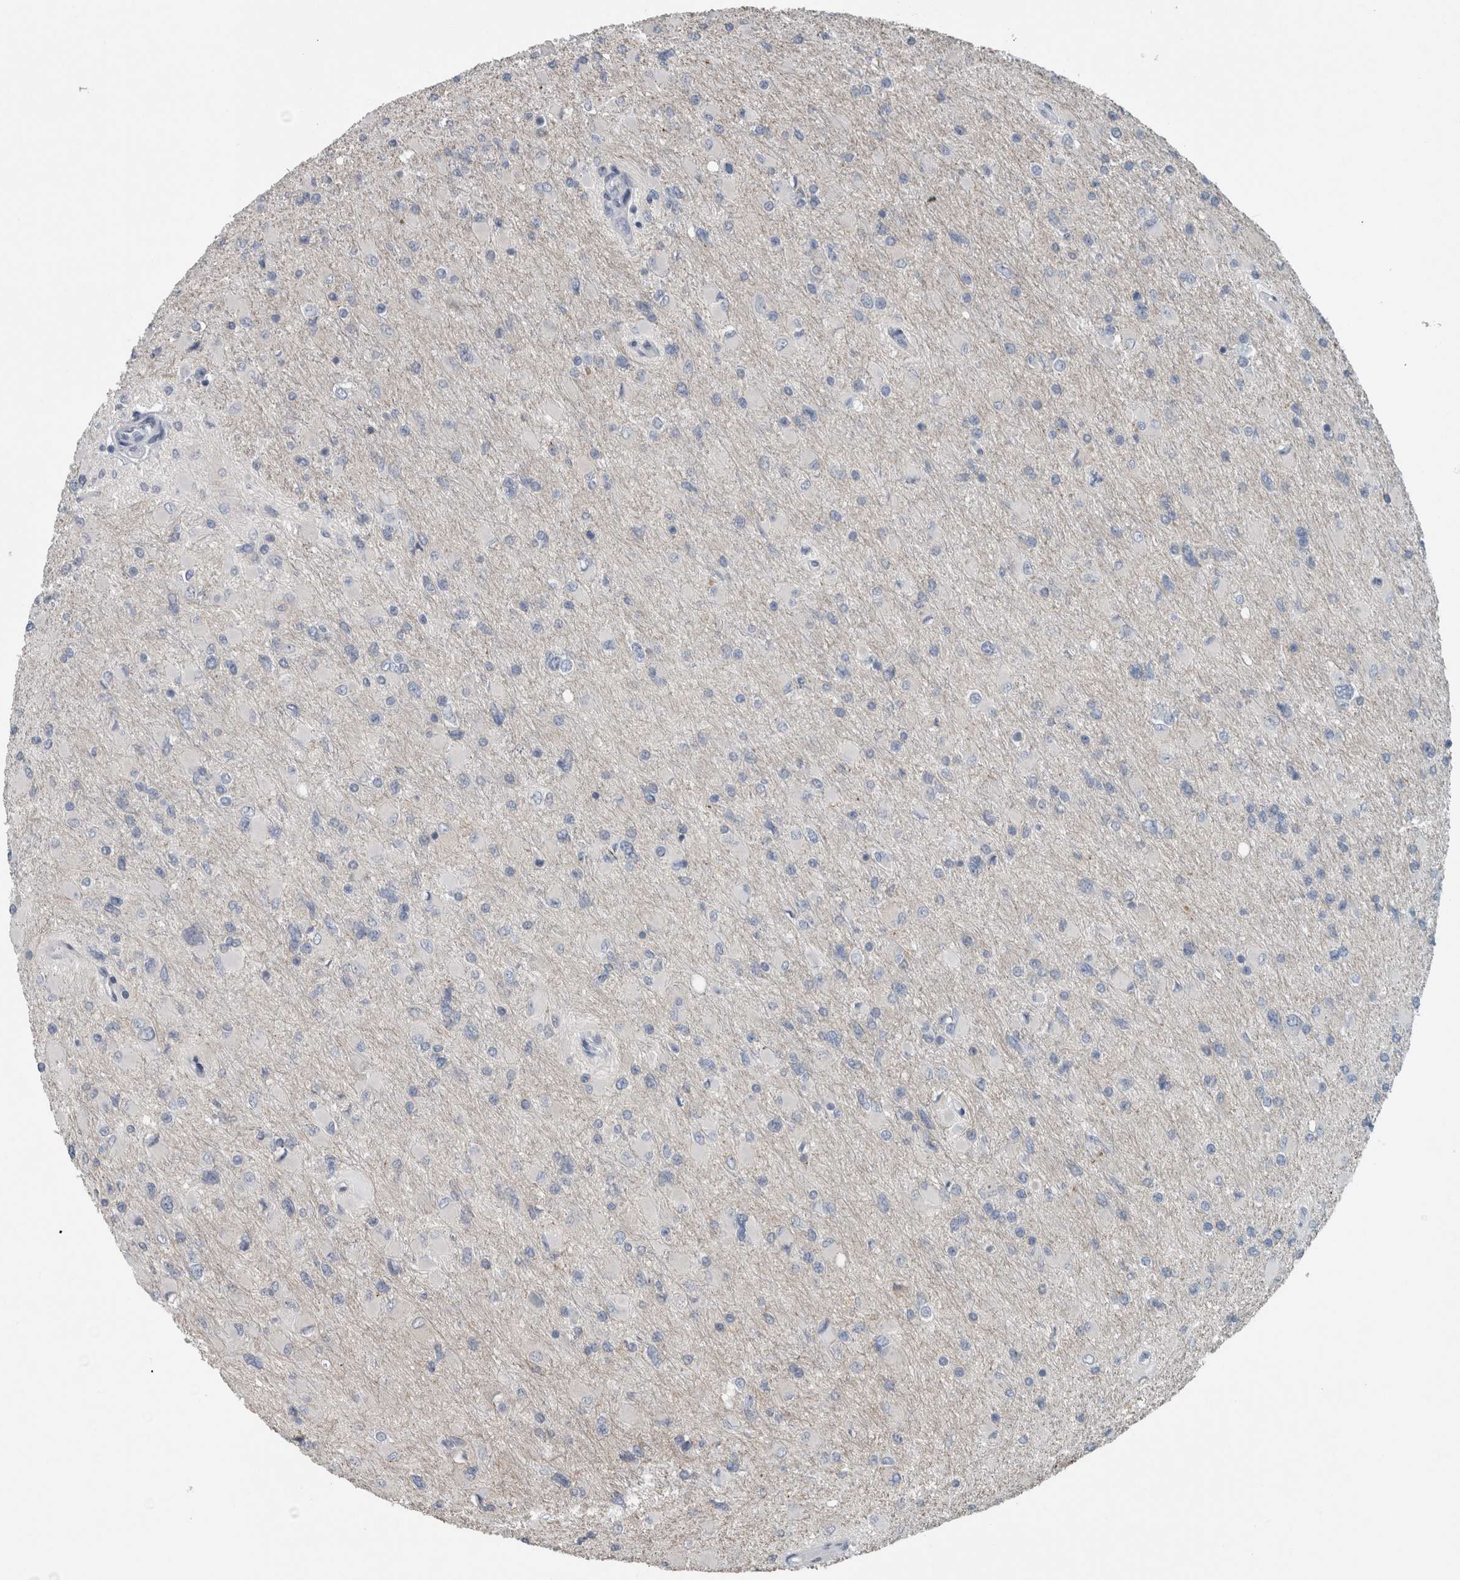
{"staining": {"intensity": "negative", "quantity": "none", "location": "none"}, "tissue": "glioma", "cell_type": "Tumor cells", "image_type": "cancer", "snomed": [{"axis": "morphology", "description": "Glioma, malignant, High grade"}, {"axis": "topography", "description": "Cerebral cortex"}], "caption": "Micrograph shows no protein staining in tumor cells of glioma tissue.", "gene": "ACSF2", "patient": {"sex": "female", "age": 36}}